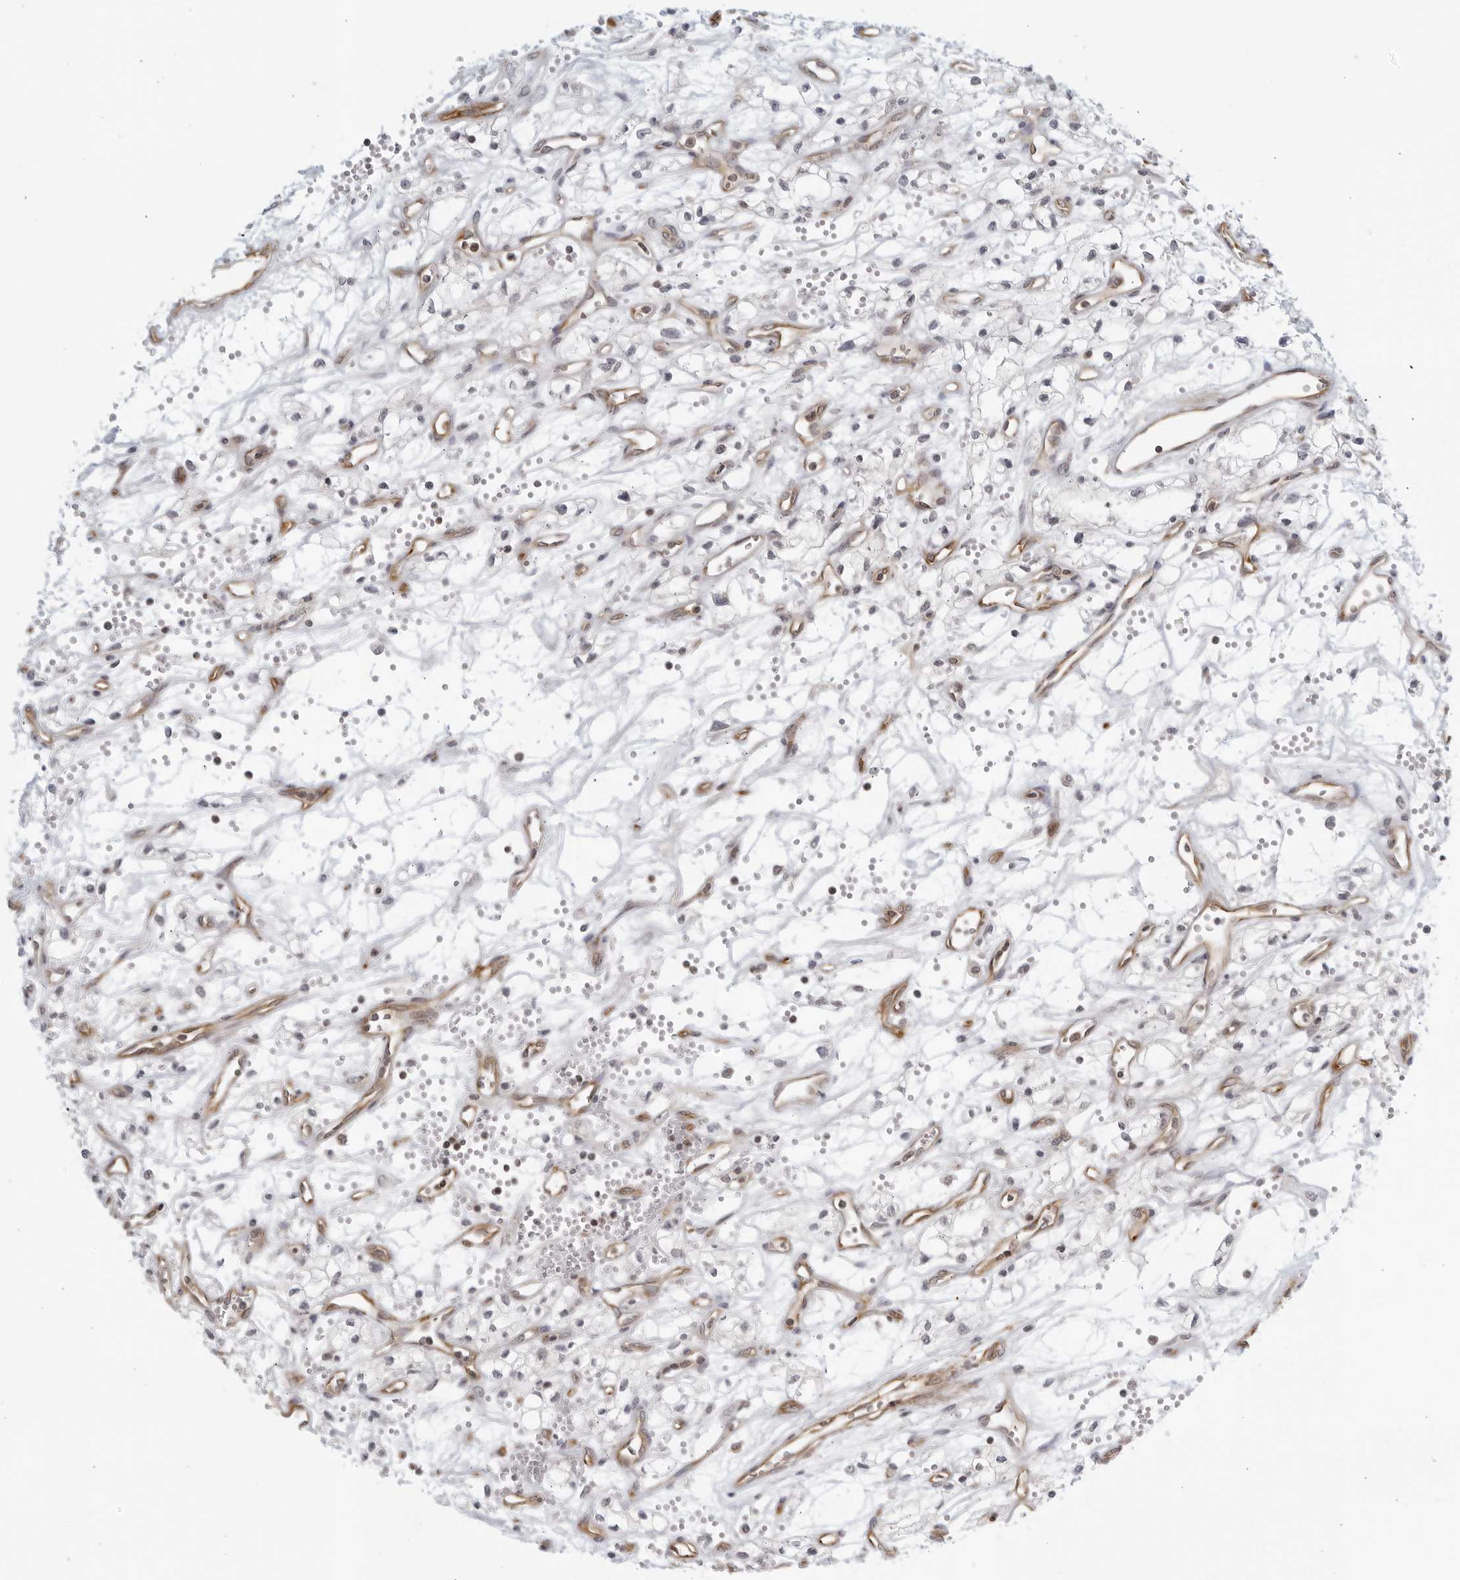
{"staining": {"intensity": "negative", "quantity": "none", "location": "none"}, "tissue": "renal cancer", "cell_type": "Tumor cells", "image_type": "cancer", "snomed": [{"axis": "morphology", "description": "Adenocarcinoma, NOS"}, {"axis": "topography", "description": "Kidney"}], "caption": "Immunohistochemistry of human renal cancer reveals no staining in tumor cells.", "gene": "SERTAD4", "patient": {"sex": "male", "age": 59}}